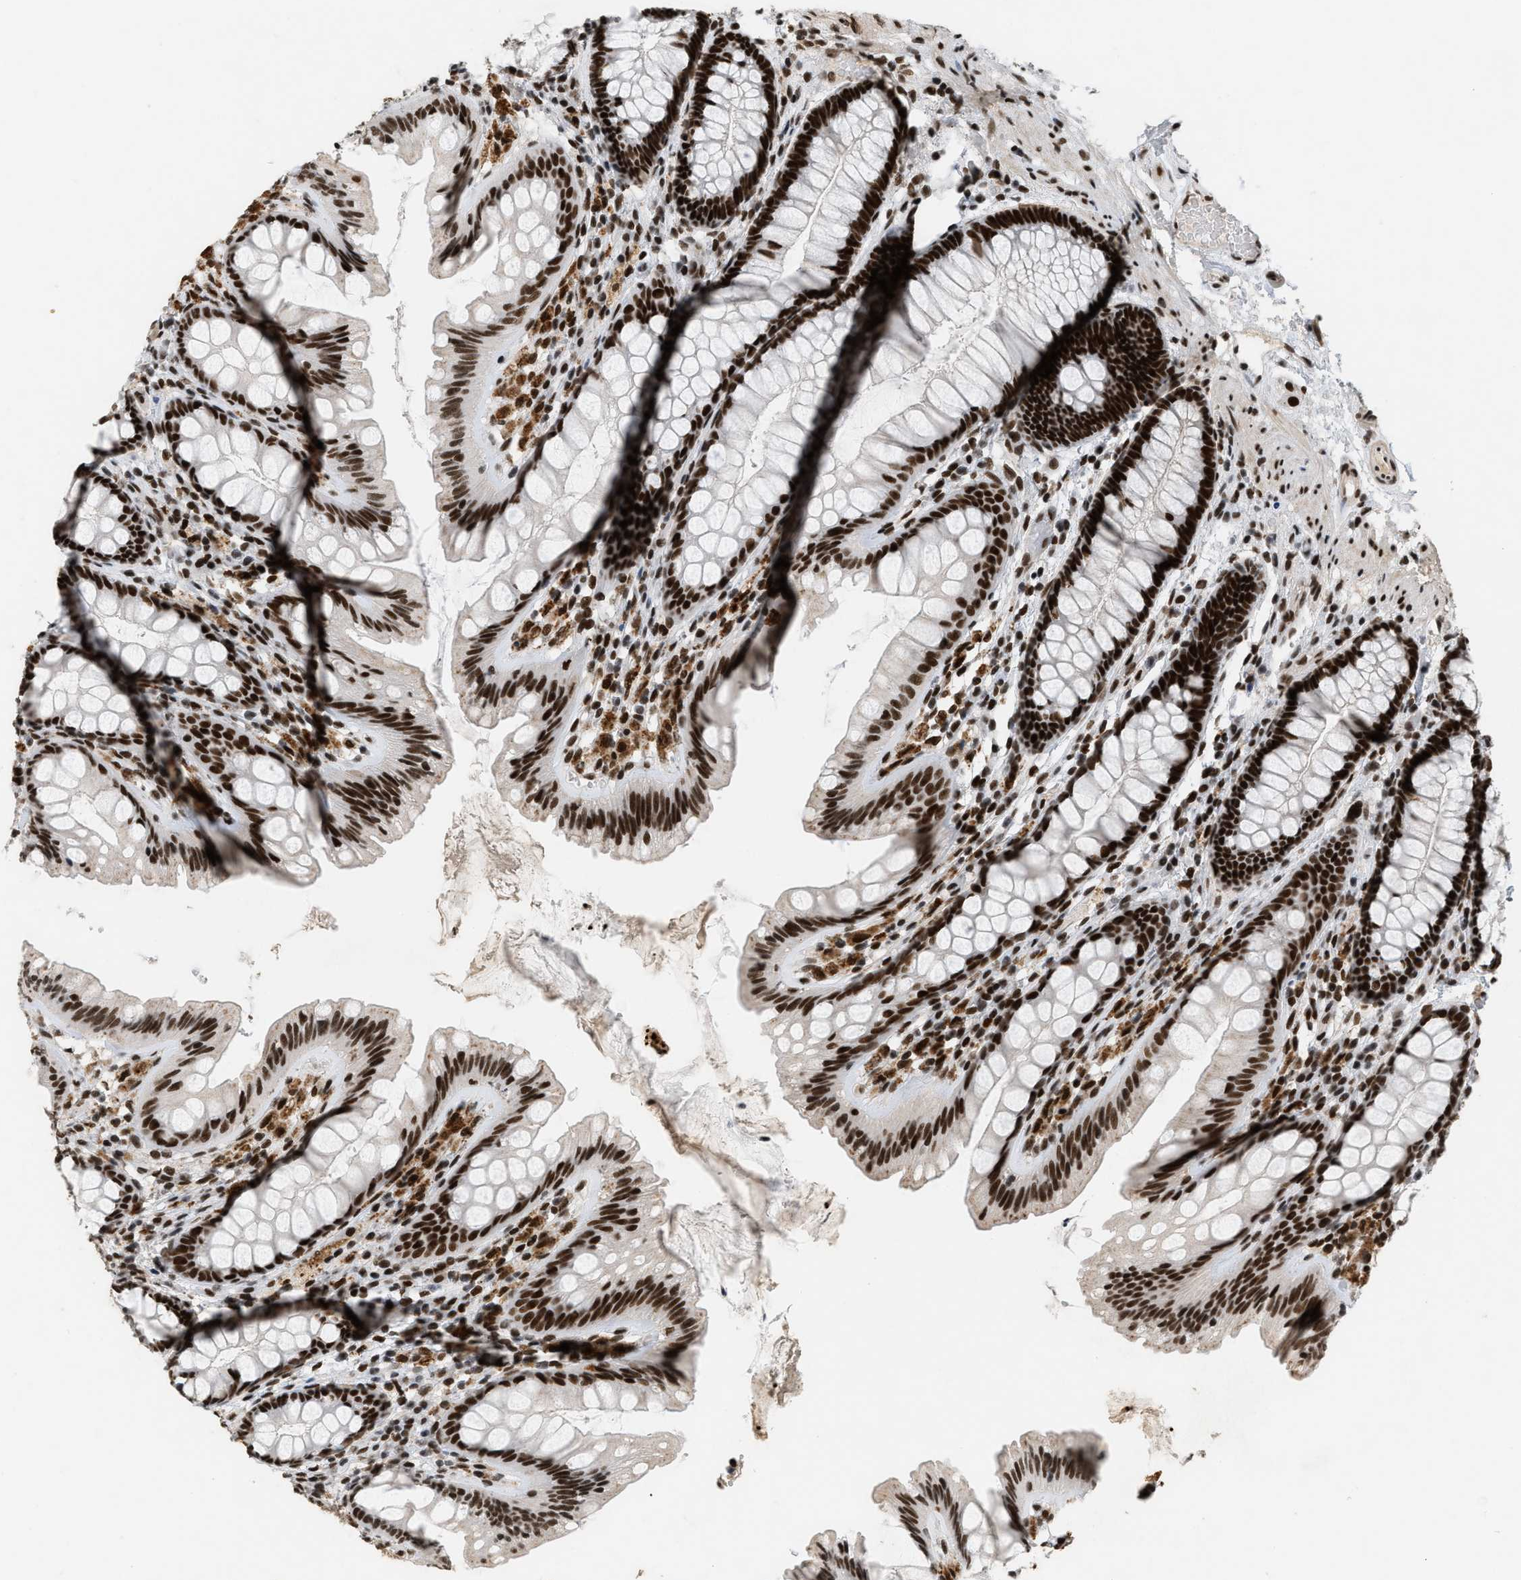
{"staining": {"intensity": "strong", "quantity": ">75%", "location": "nuclear"}, "tissue": "colon", "cell_type": "Endothelial cells", "image_type": "normal", "snomed": [{"axis": "morphology", "description": "Normal tissue, NOS"}, {"axis": "topography", "description": "Colon"}], "caption": "Immunohistochemistry (IHC) image of normal colon: colon stained using immunohistochemistry displays high levels of strong protein expression localized specifically in the nuclear of endothelial cells, appearing as a nuclear brown color.", "gene": "SMARCB1", "patient": {"sex": "female", "age": 56}}